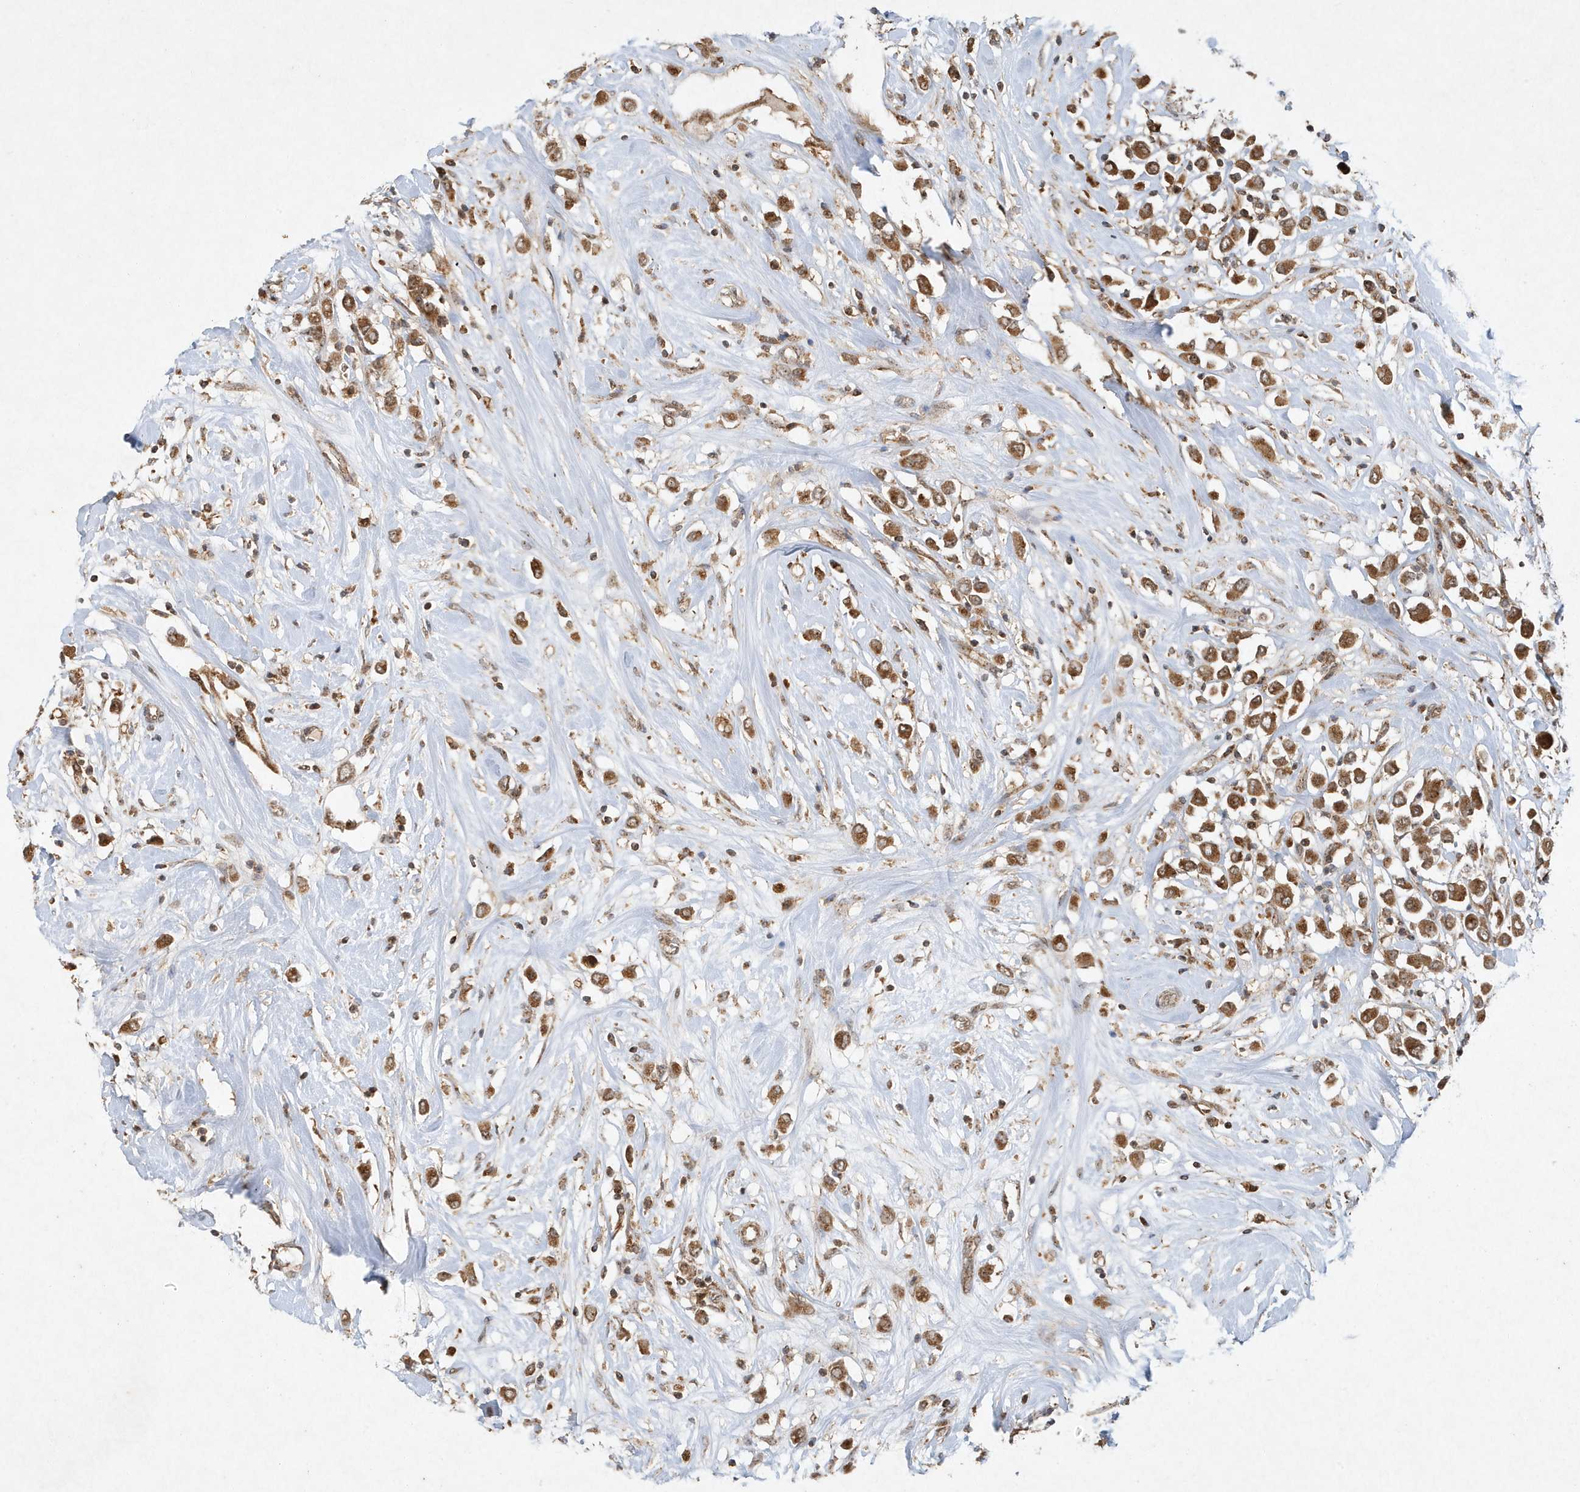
{"staining": {"intensity": "strong", "quantity": ">75%", "location": "cytoplasmic/membranous,nuclear"}, "tissue": "breast cancer", "cell_type": "Tumor cells", "image_type": "cancer", "snomed": [{"axis": "morphology", "description": "Duct carcinoma"}, {"axis": "topography", "description": "Breast"}], "caption": "Tumor cells demonstrate strong cytoplasmic/membranous and nuclear positivity in approximately >75% of cells in breast cancer (invasive ductal carcinoma). (brown staining indicates protein expression, while blue staining denotes nuclei).", "gene": "ABCB9", "patient": {"sex": "female", "age": 61}}